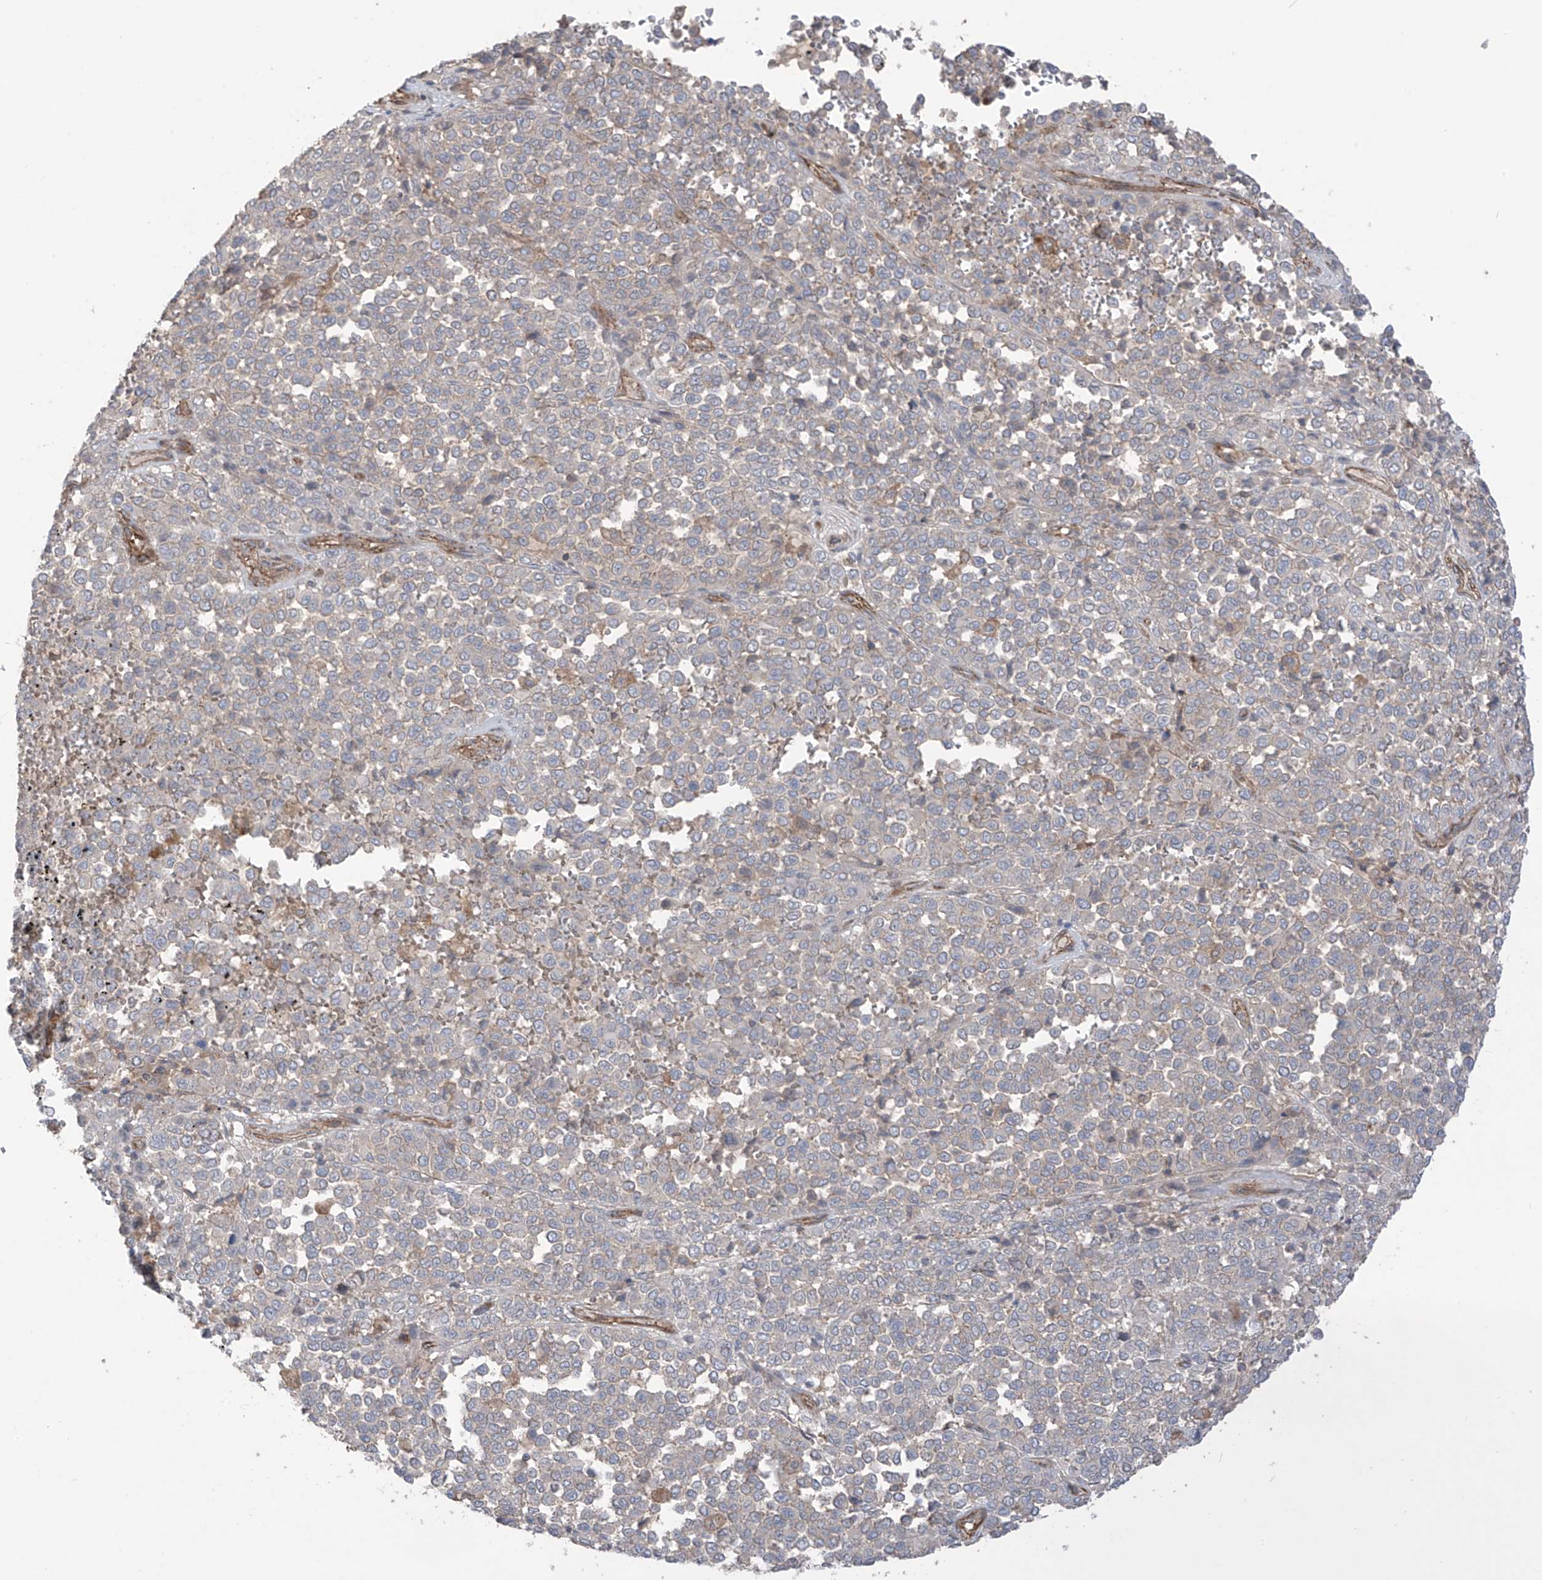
{"staining": {"intensity": "negative", "quantity": "none", "location": "none"}, "tissue": "melanoma", "cell_type": "Tumor cells", "image_type": "cancer", "snomed": [{"axis": "morphology", "description": "Malignant melanoma, Metastatic site"}, {"axis": "topography", "description": "Pancreas"}], "caption": "Immunohistochemistry histopathology image of human melanoma stained for a protein (brown), which reveals no expression in tumor cells.", "gene": "TRMU", "patient": {"sex": "female", "age": 30}}